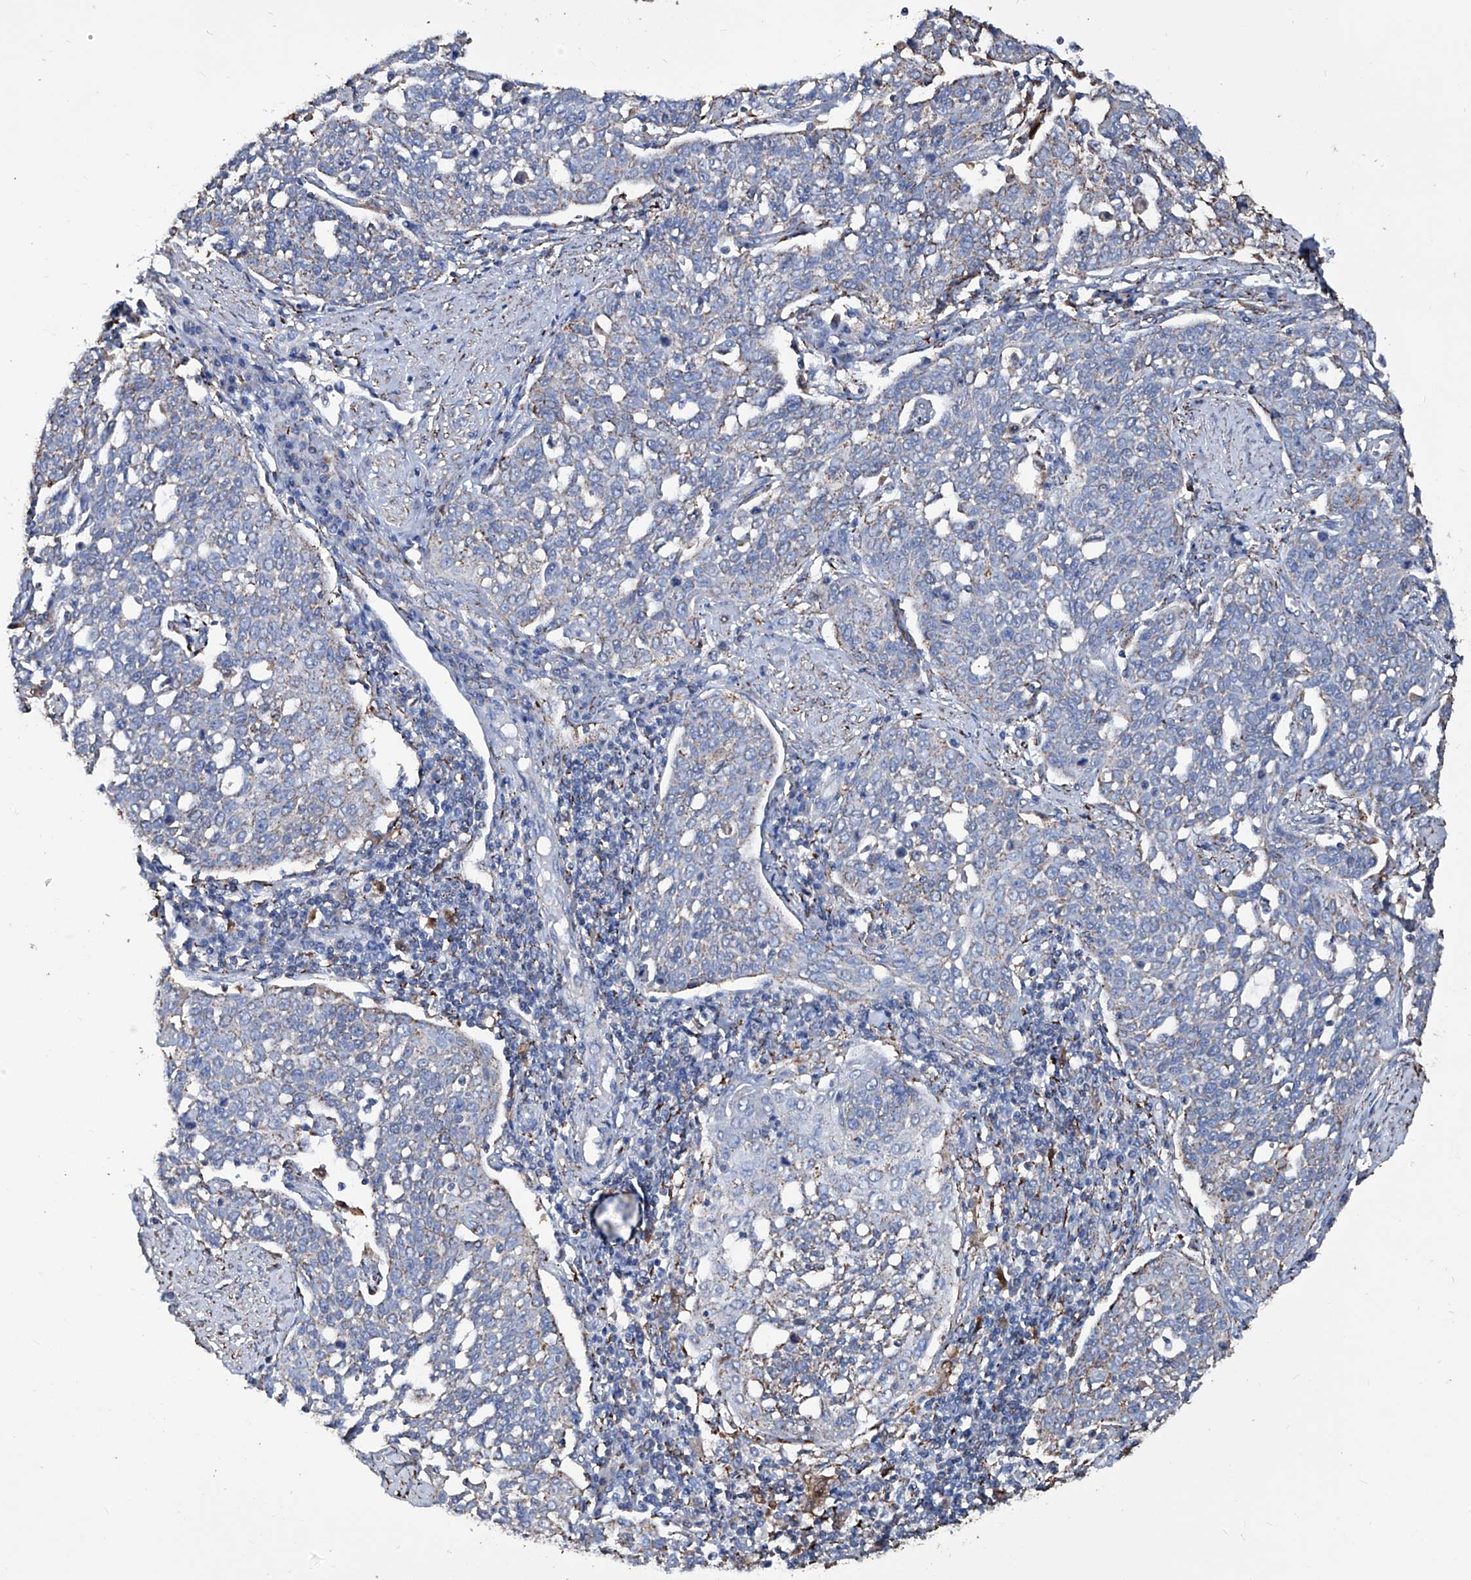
{"staining": {"intensity": "moderate", "quantity": "25%-75%", "location": "cytoplasmic/membranous"}, "tissue": "cervical cancer", "cell_type": "Tumor cells", "image_type": "cancer", "snomed": [{"axis": "morphology", "description": "Squamous cell carcinoma, NOS"}, {"axis": "topography", "description": "Cervix"}], "caption": "This photomicrograph displays IHC staining of human cervical cancer (squamous cell carcinoma), with medium moderate cytoplasmic/membranous staining in approximately 25%-75% of tumor cells.", "gene": "NHS", "patient": {"sex": "female", "age": 34}}